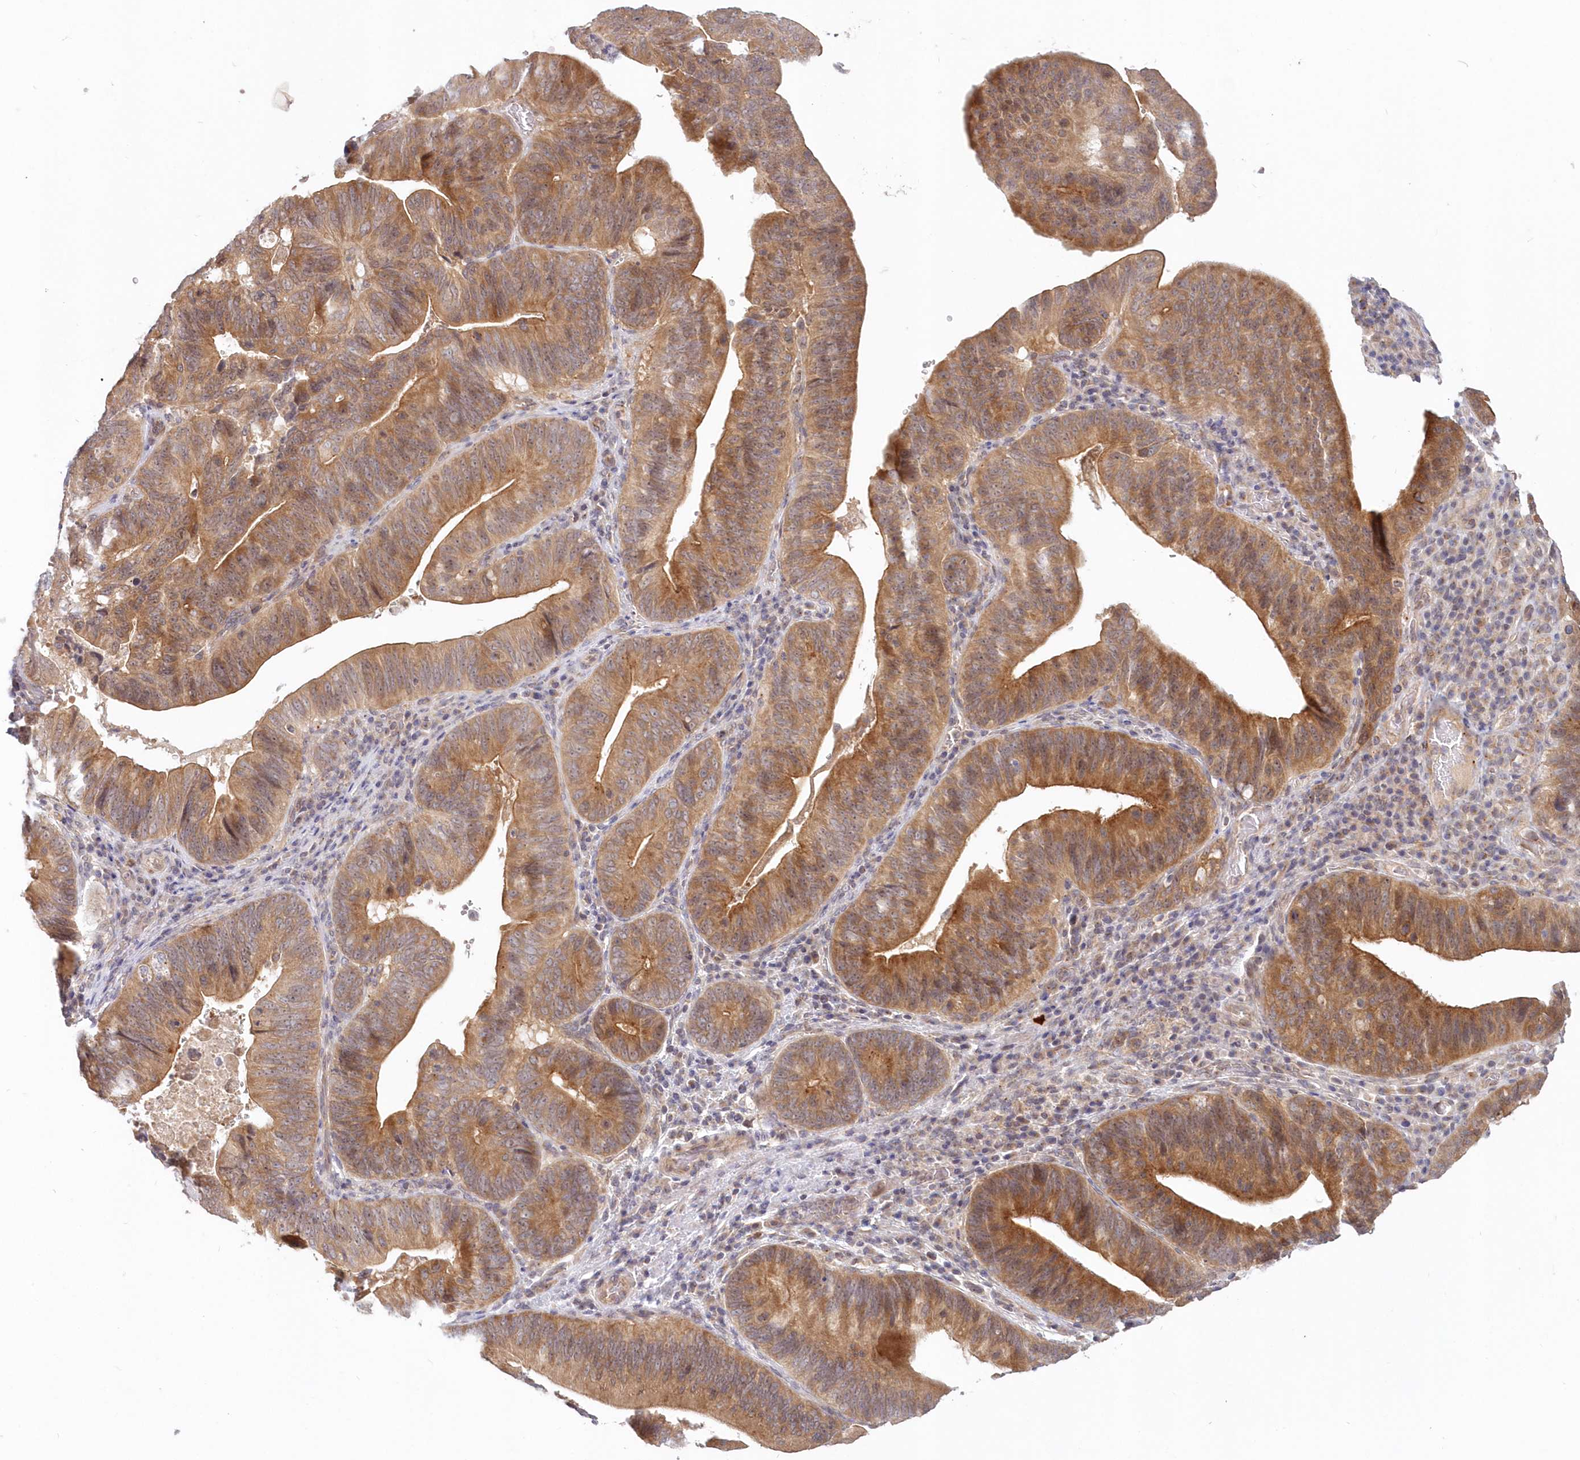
{"staining": {"intensity": "moderate", "quantity": ">75%", "location": "cytoplasmic/membranous"}, "tissue": "pancreatic cancer", "cell_type": "Tumor cells", "image_type": "cancer", "snomed": [{"axis": "morphology", "description": "Adenocarcinoma, NOS"}, {"axis": "topography", "description": "Pancreas"}], "caption": "This histopathology image shows immunohistochemistry staining of pancreatic cancer, with medium moderate cytoplasmic/membranous staining in about >75% of tumor cells.", "gene": "KATNA1", "patient": {"sex": "male", "age": 63}}